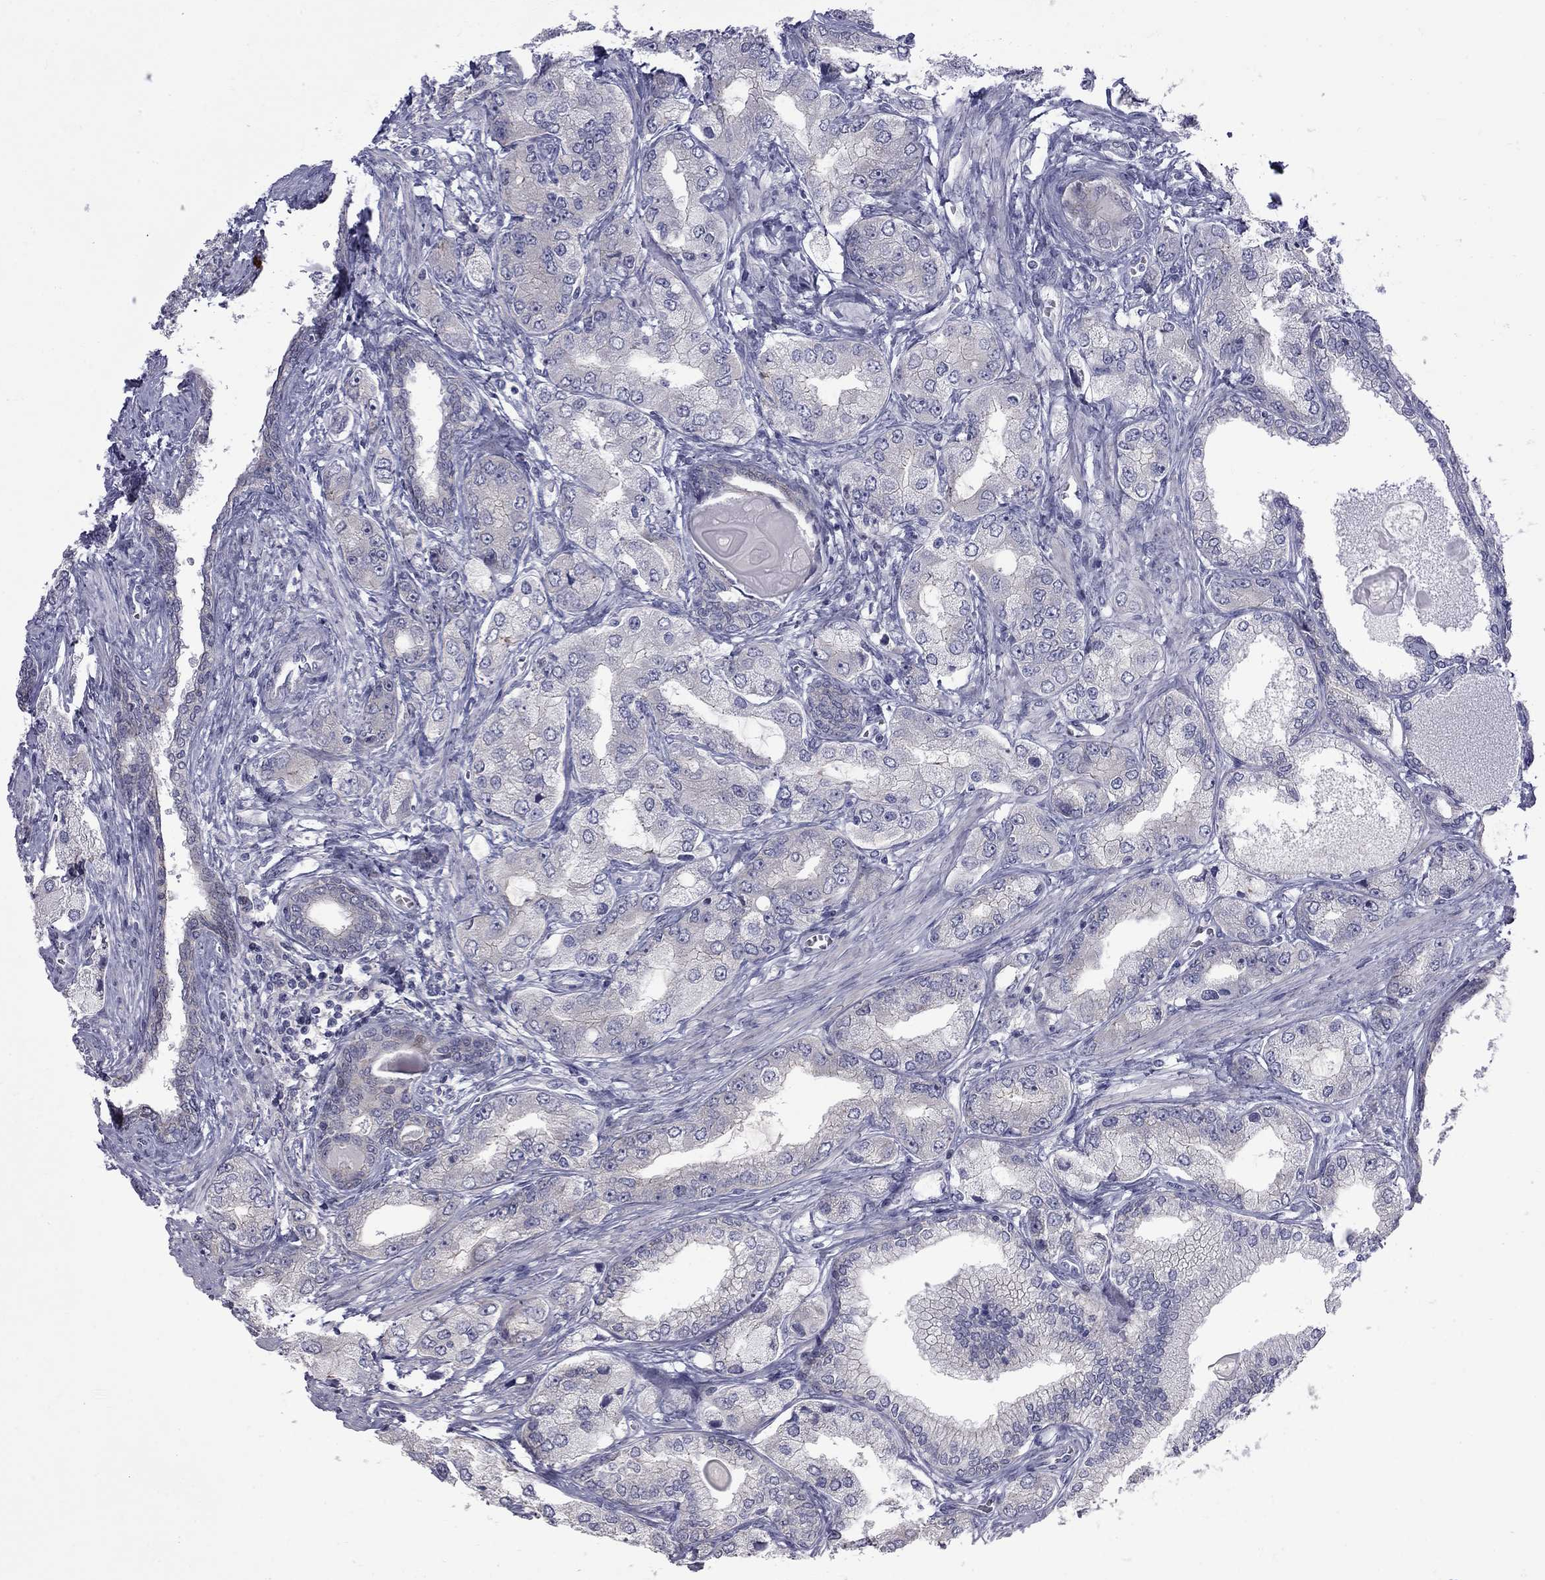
{"staining": {"intensity": "negative", "quantity": "none", "location": "none"}, "tissue": "prostate cancer", "cell_type": "Tumor cells", "image_type": "cancer", "snomed": [{"axis": "morphology", "description": "Adenocarcinoma, Low grade"}, {"axis": "topography", "description": "Prostate"}], "caption": "IHC micrograph of neoplastic tissue: human adenocarcinoma (low-grade) (prostate) stained with DAB (3,3'-diaminobenzidine) exhibits no significant protein expression in tumor cells.", "gene": "NRARP", "patient": {"sex": "male", "age": 69}}